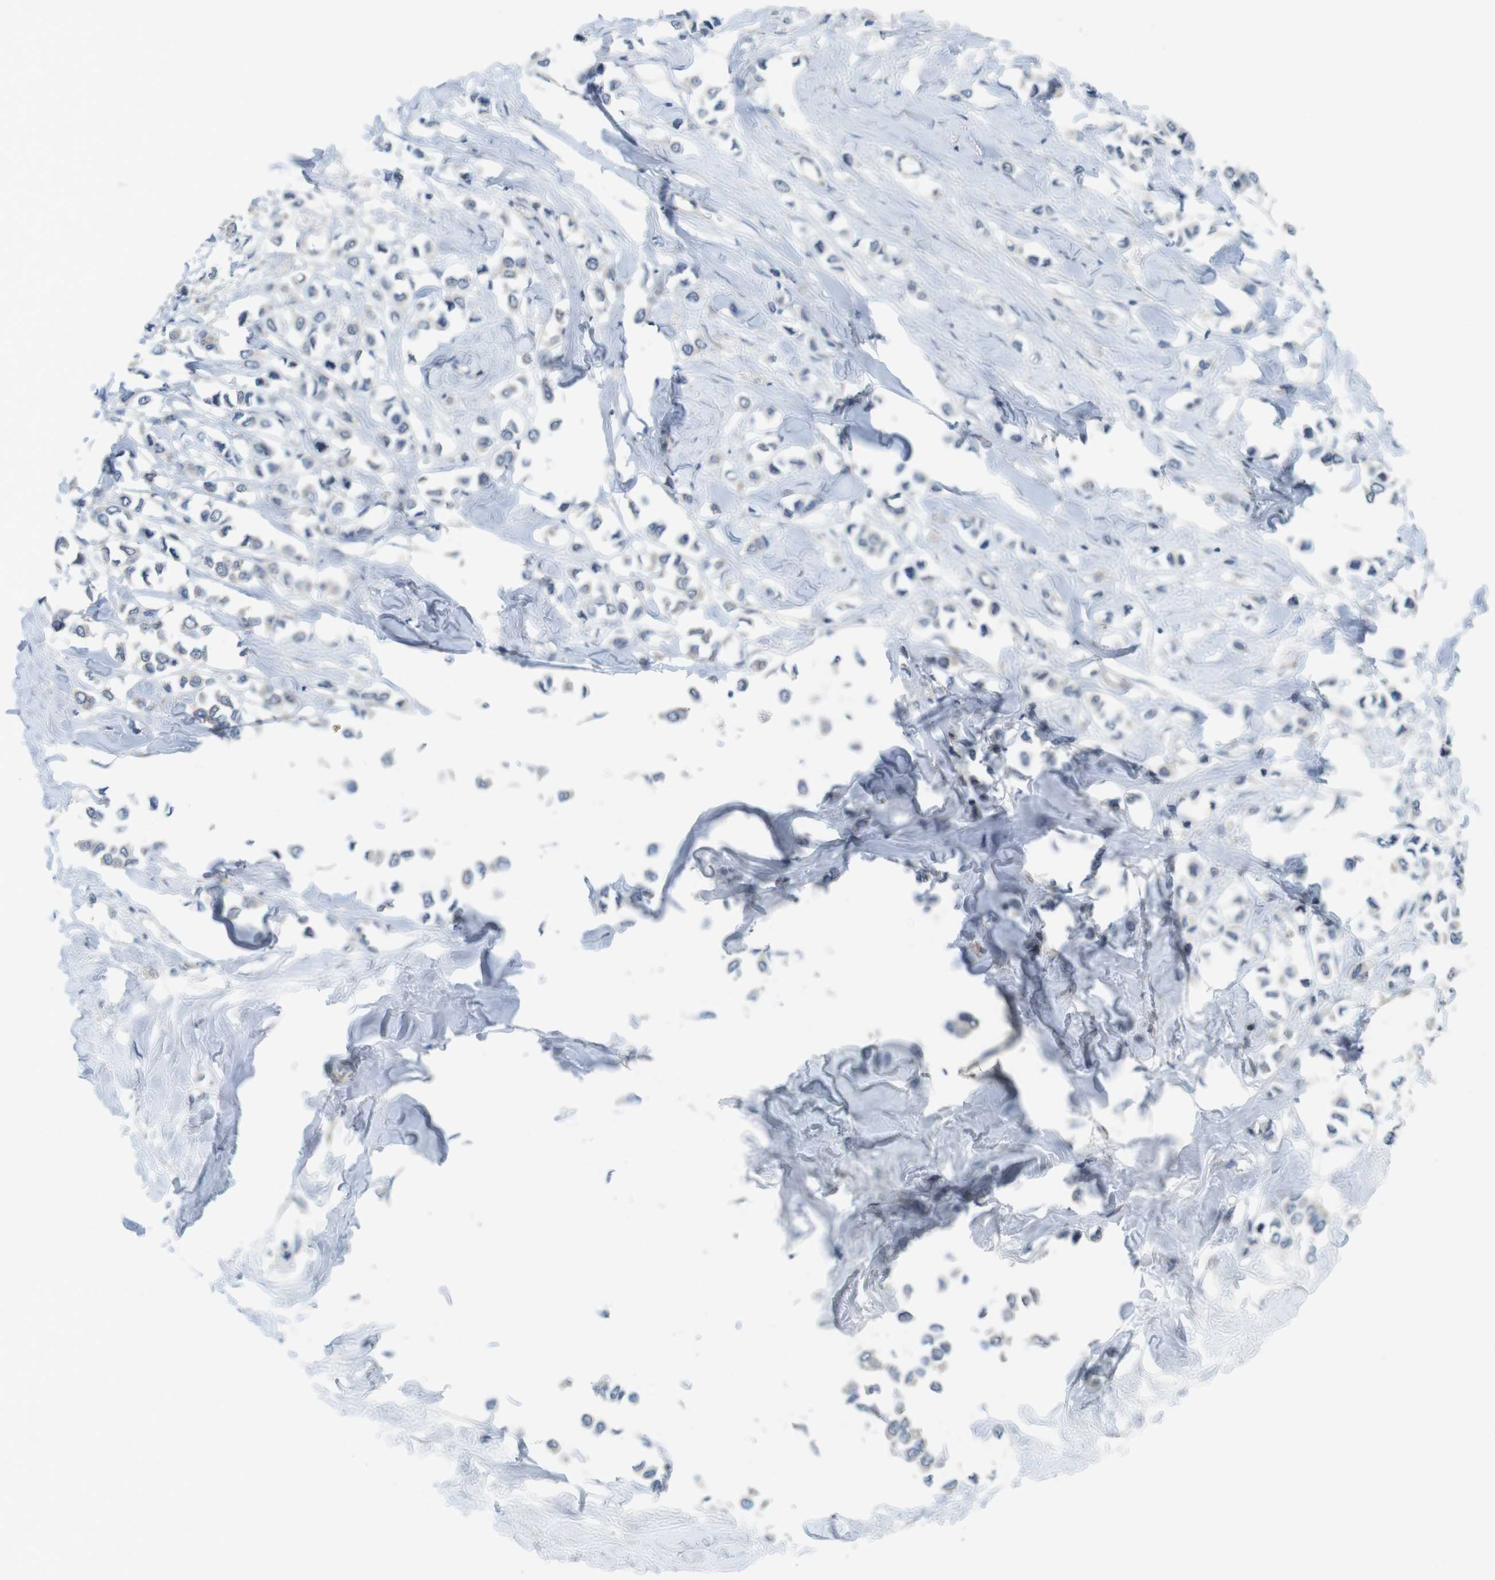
{"staining": {"intensity": "negative", "quantity": "none", "location": "none"}, "tissue": "breast cancer", "cell_type": "Tumor cells", "image_type": "cancer", "snomed": [{"axis": "morphology", "description": "Lobular carcinoma"}, {"axis": "topography", "description": "Breast"}], "caption": "This is a histopathology image of immunohistochemistry staining of lobular carcinoma (breast), which shows no staining in tumor cells.", "gene": "ABHD15", "patient": {"sex": "female", "age": 51}}